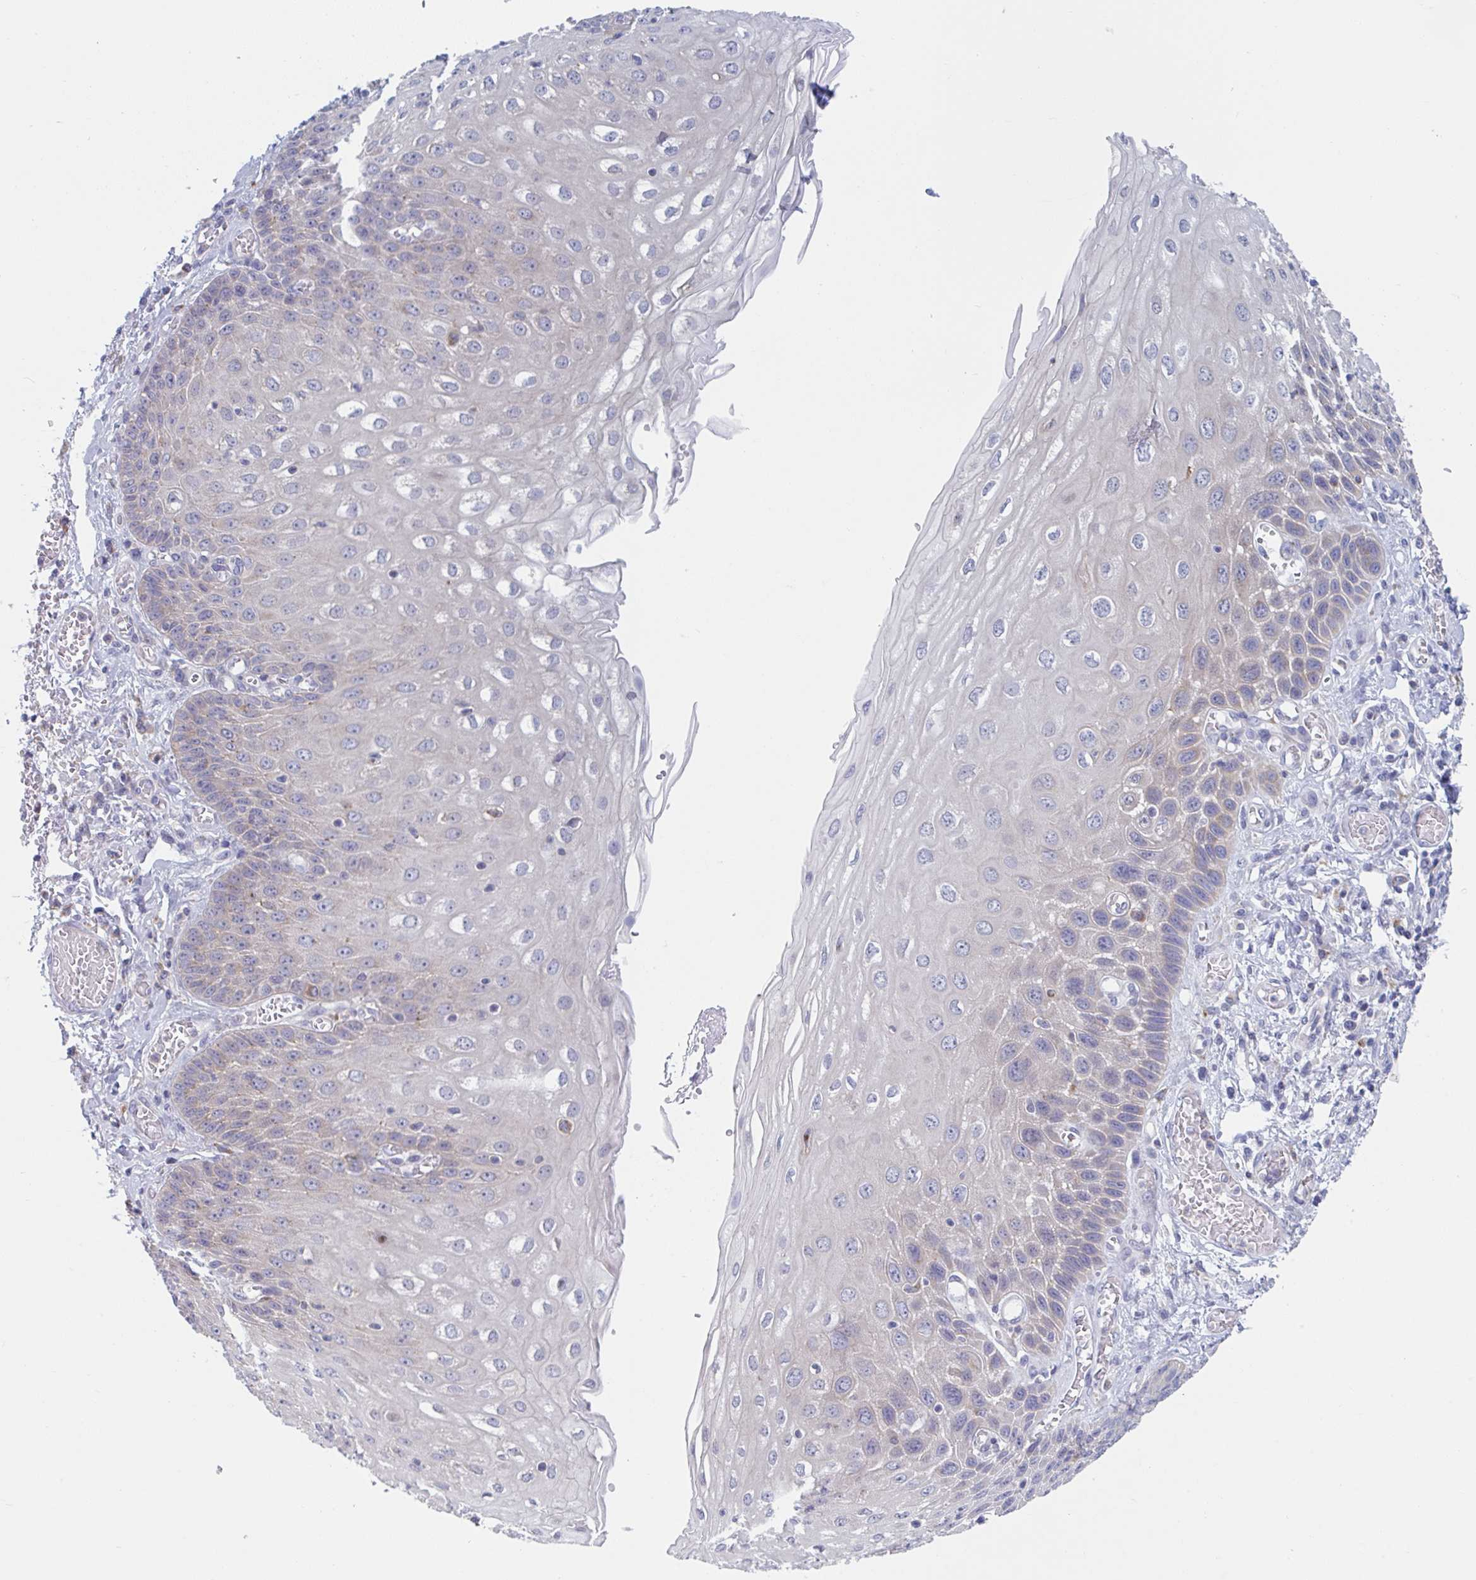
{"staining": {"intensity": "negative", "quantity": "none", "location": "none"}, "tissue": "esophagus", "cell_type": "Squamous epithelial cells", "image_type": "normal", "snomed": [{"axis": "morphology", "description": "Normal tissue, NOS"}, {"axis": "morphology", "description": "Adenocarcinoma, NOS"}, {"axis": "topography", "description": "Esophagus"}], "caption": "This is a micrograph of IHC staining of normal esophagus, which shows no positivity in squamous epithelial cells.", "gene": "NIPSNAP1", "patient": {"sex": "male", "age": 81}}